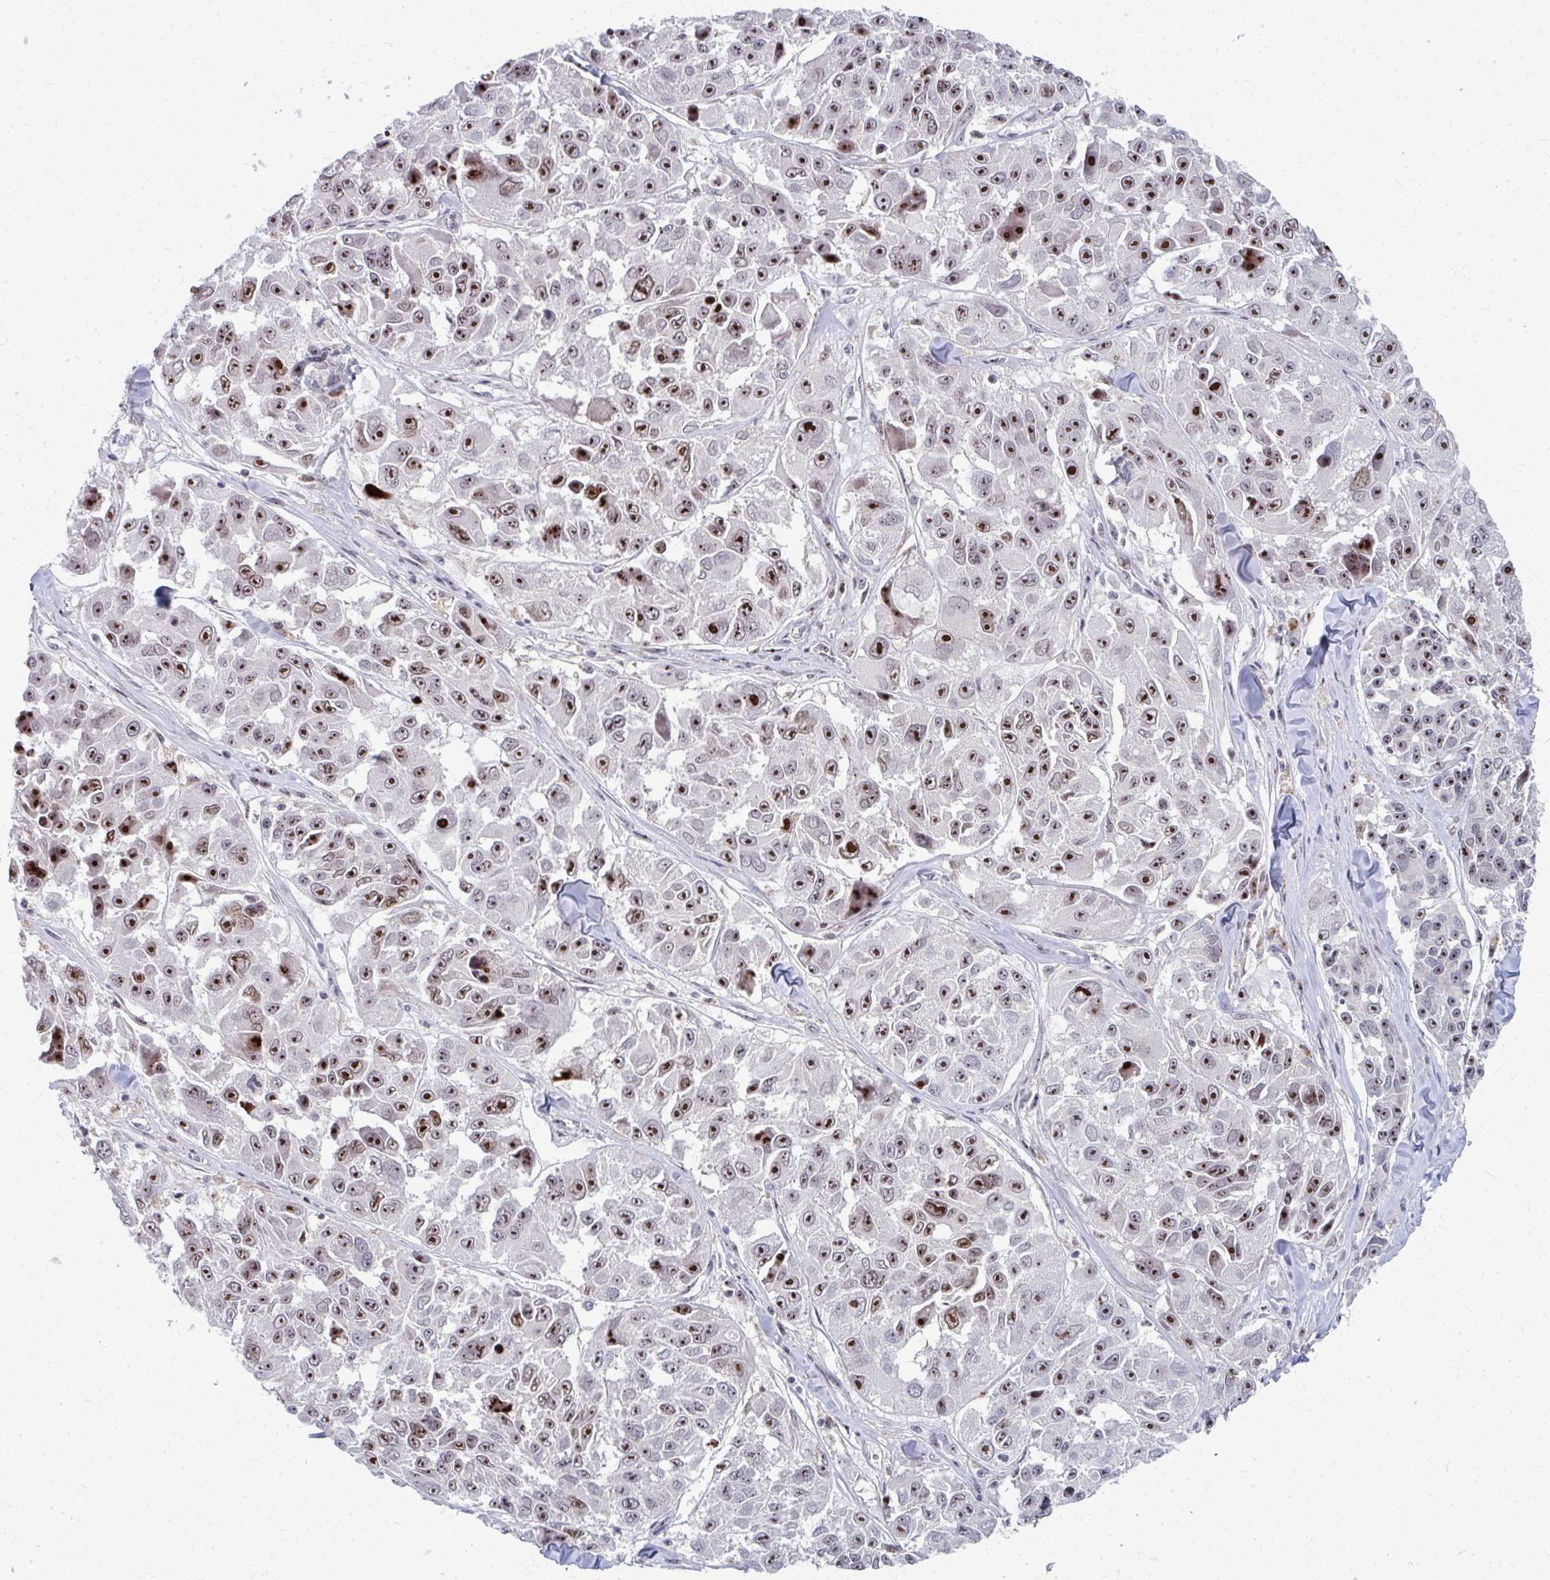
{"staining": {"intensity": "strong", "quantity": ">75%", "location": "nuclear"}, "tissue": "melanoma", "cell_type": "Tumor cells", "image_type": "cancer", "snomed": [{"axis": "morphology", "description": "Malignant melanoma, NOS"}, {"axis": "topography", "description": "Skin"}], "caption": "Protein expression by immunohistochemistry displays strong nuclear expression in approximately >75% of tumor cells in melanoma.", "gene": "NUDT16", "patient": {"sex": "female", "age": 66}}